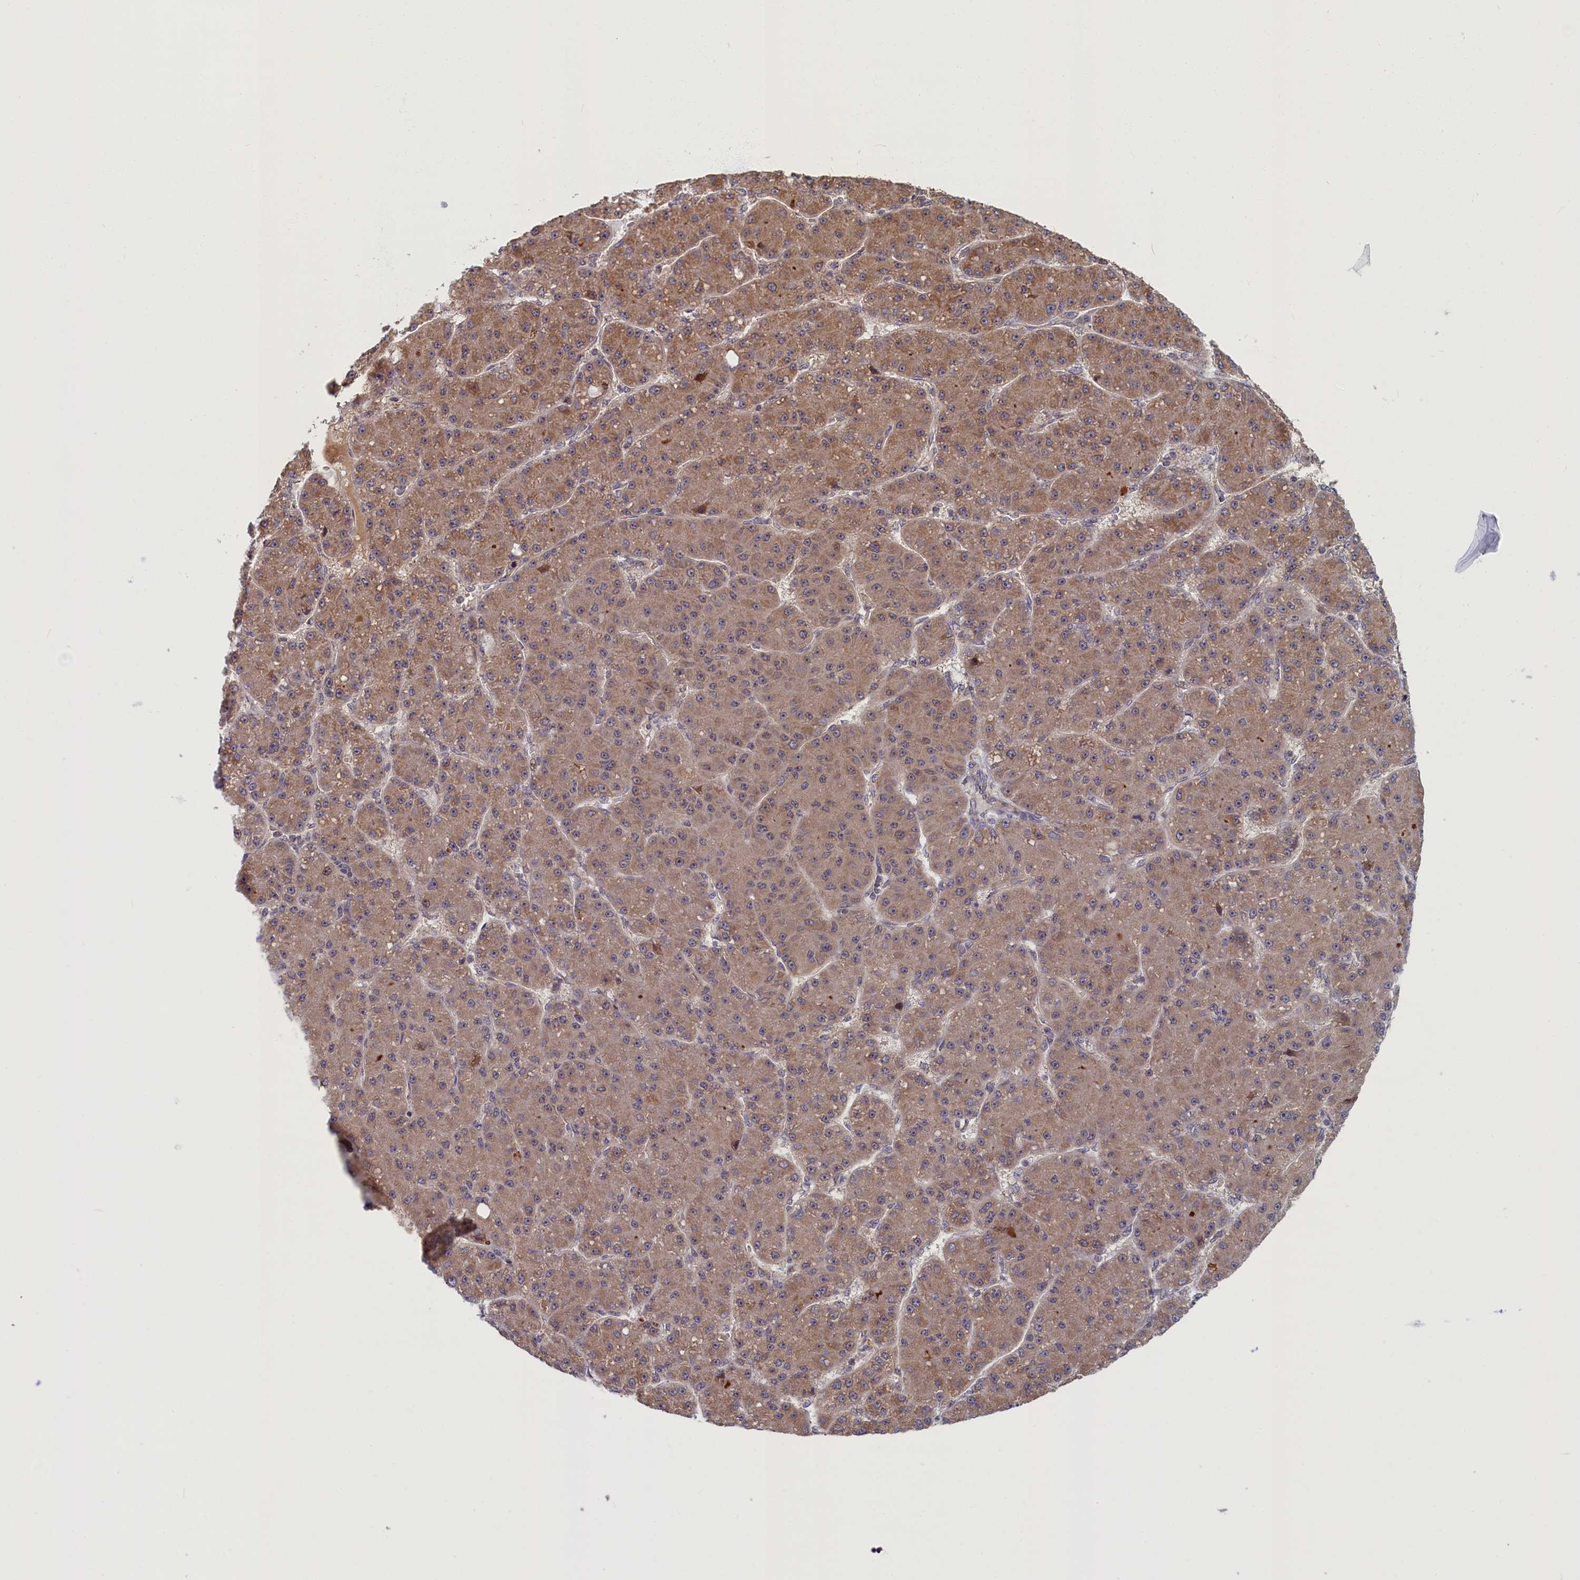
{"staining": {"intensity": "moderate", "quantity": ">75%", "location": "cytoplasmic/membranous"}, "tissue": "liver cancer", "cell_type": "Tumor cells", "image_type": "cancer", "snomed": [{"axis": "morphology", "description": "Carcinoma, Hepatocellular, NOS"}, {"axis": "topography", "description": "Liver"}], "caption": "Protein staining of liver cancer (hepatocellular carcinoma) tissue shows moderate cytoplasmic/membranous expression in approximately >75% of tumor cells.", "gene": "PLA2G10", "patient": {"sex": "male", "age": 67}}